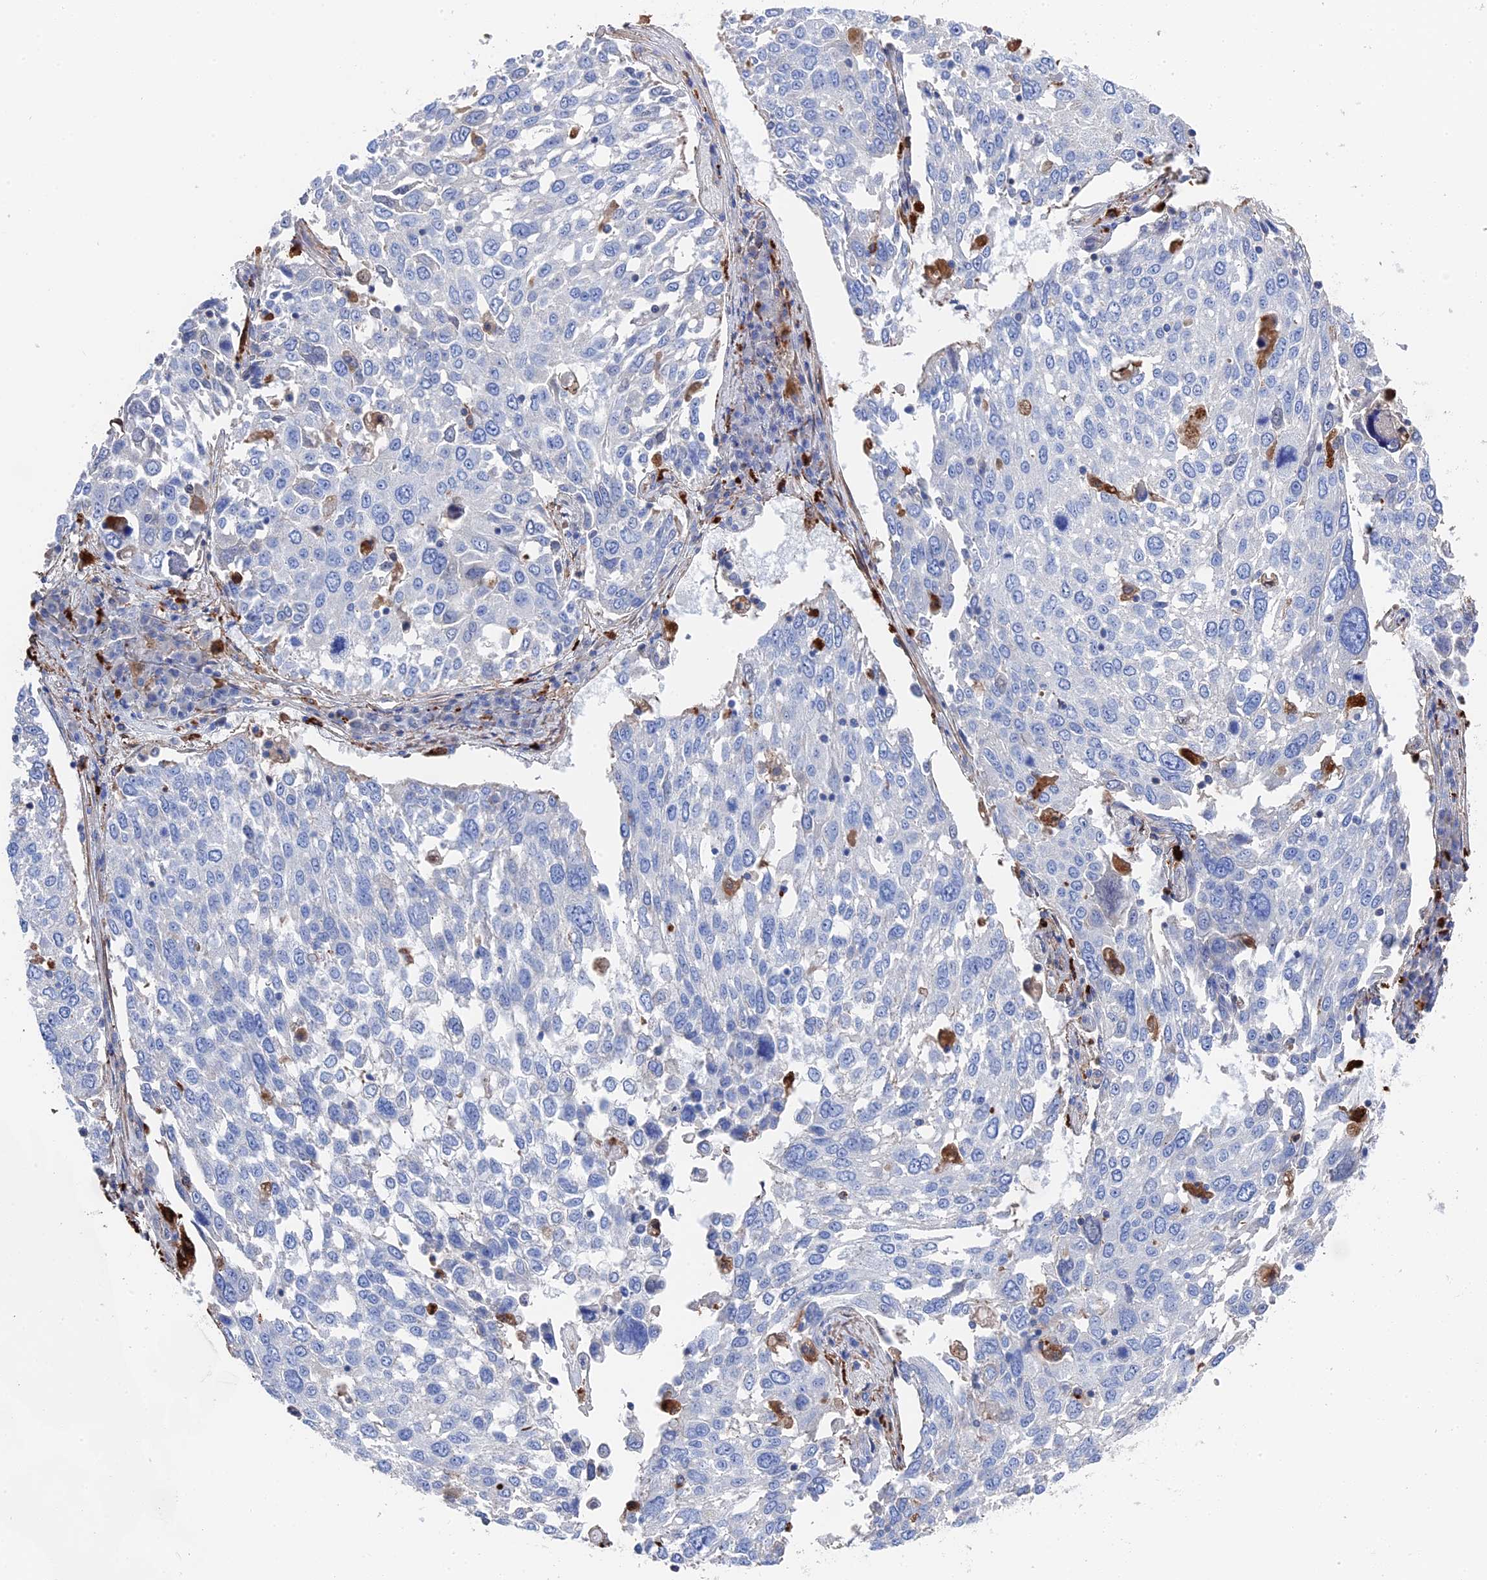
{"staining": {"intensity": "negative", "quantity": "none", "location": "none"}, "tissue": "lung cancer", "cell_type": "Tumor cells", "image_type": "cancer", "snomed": [{"axis": "morphology", "description": "Squamous cell carcinoma, NOS"}, {"axis": "topography", "description": "Lung"}], "caption": "High power microscopy histopathology image of an immunohistochemistry (IHC) photomicrograph of squamous cell carcinoma (lung), revealing no significant positivity in tumor cells.", "gene": "STRA6", "patient": {"sex": "male", "age": 65}}